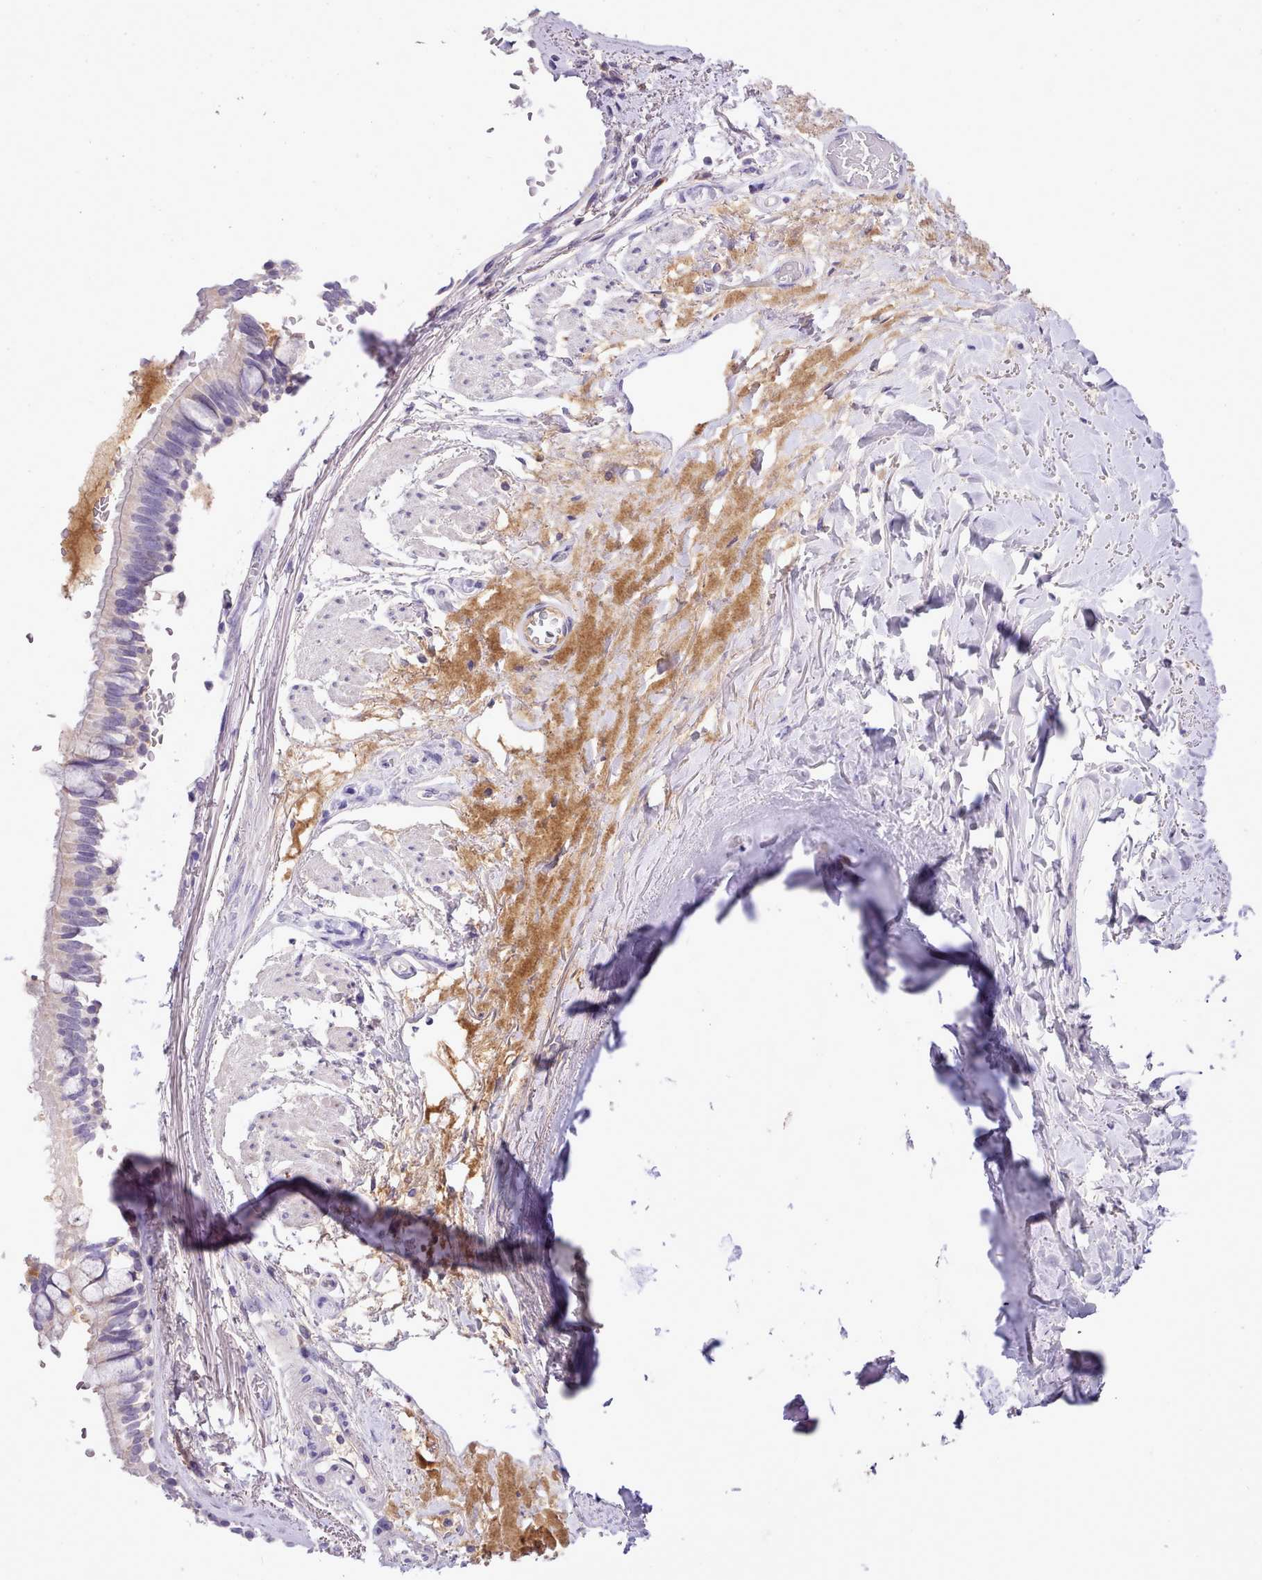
{"staining": {"intensity": "negative", "quantity": "none", "location": "none"}, "tissue": "bronchus", "cell_type": "Respiratory epithelial cells", "image_type": "normal", "snomed": [{"axis": "morphology", "description": "Normal tissue, NOS"}, {"axis": "topography", "description": "Bronchus"}], "caption": "High magnification brightfield microscopy of benign bronchus stained with DAB (brown) and counterstained with hematoxylin (blue): respiratory epithelial cells show no significant staining. (Immunohistochemistry (ihc), brightfield microscopy, high magnification).", "gene": "FAM83E", "patient": {"sex": "male", "age": 70}}